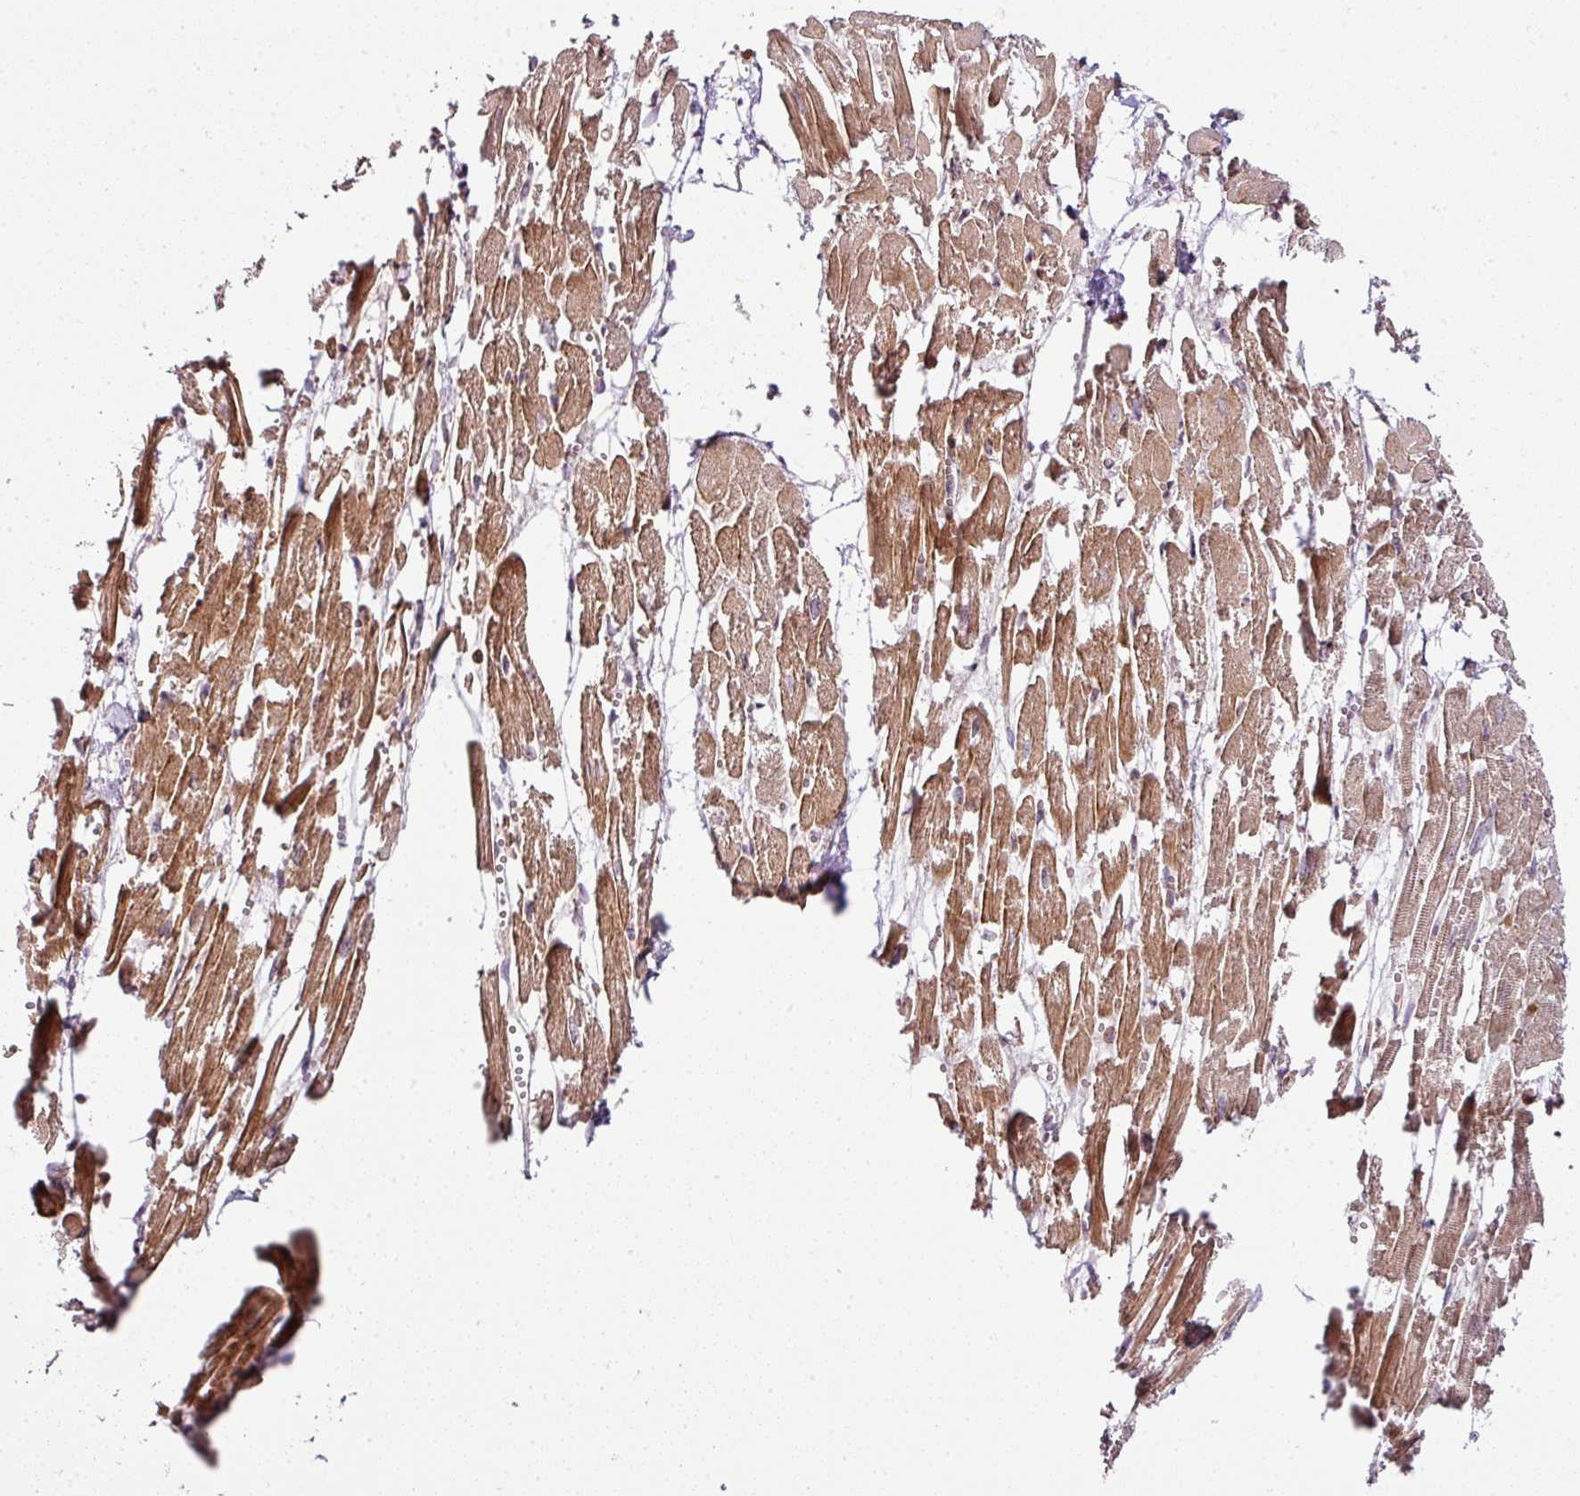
{"staining": {"intensity": "moderate", "quantity": ">75%", "location": "cytoplasmic/membranous"}, "tissue": "heart muscle", "cell_type": "Cardiomyocytes", "image_type": "normal", "snomed": [{"axis": "morphology", "description": "Normal tissue, NOS"}, {"axis": "topography", "description": "Heart"}], "caption": "Cardiomyocytes exhibit medium levels of moderate cytoplasmic/membranous expression in approximately >75% of cells in unremarkable heart muscle.", "gene": "ATAT1", "patient": {"sex": "male", "age": 54}}